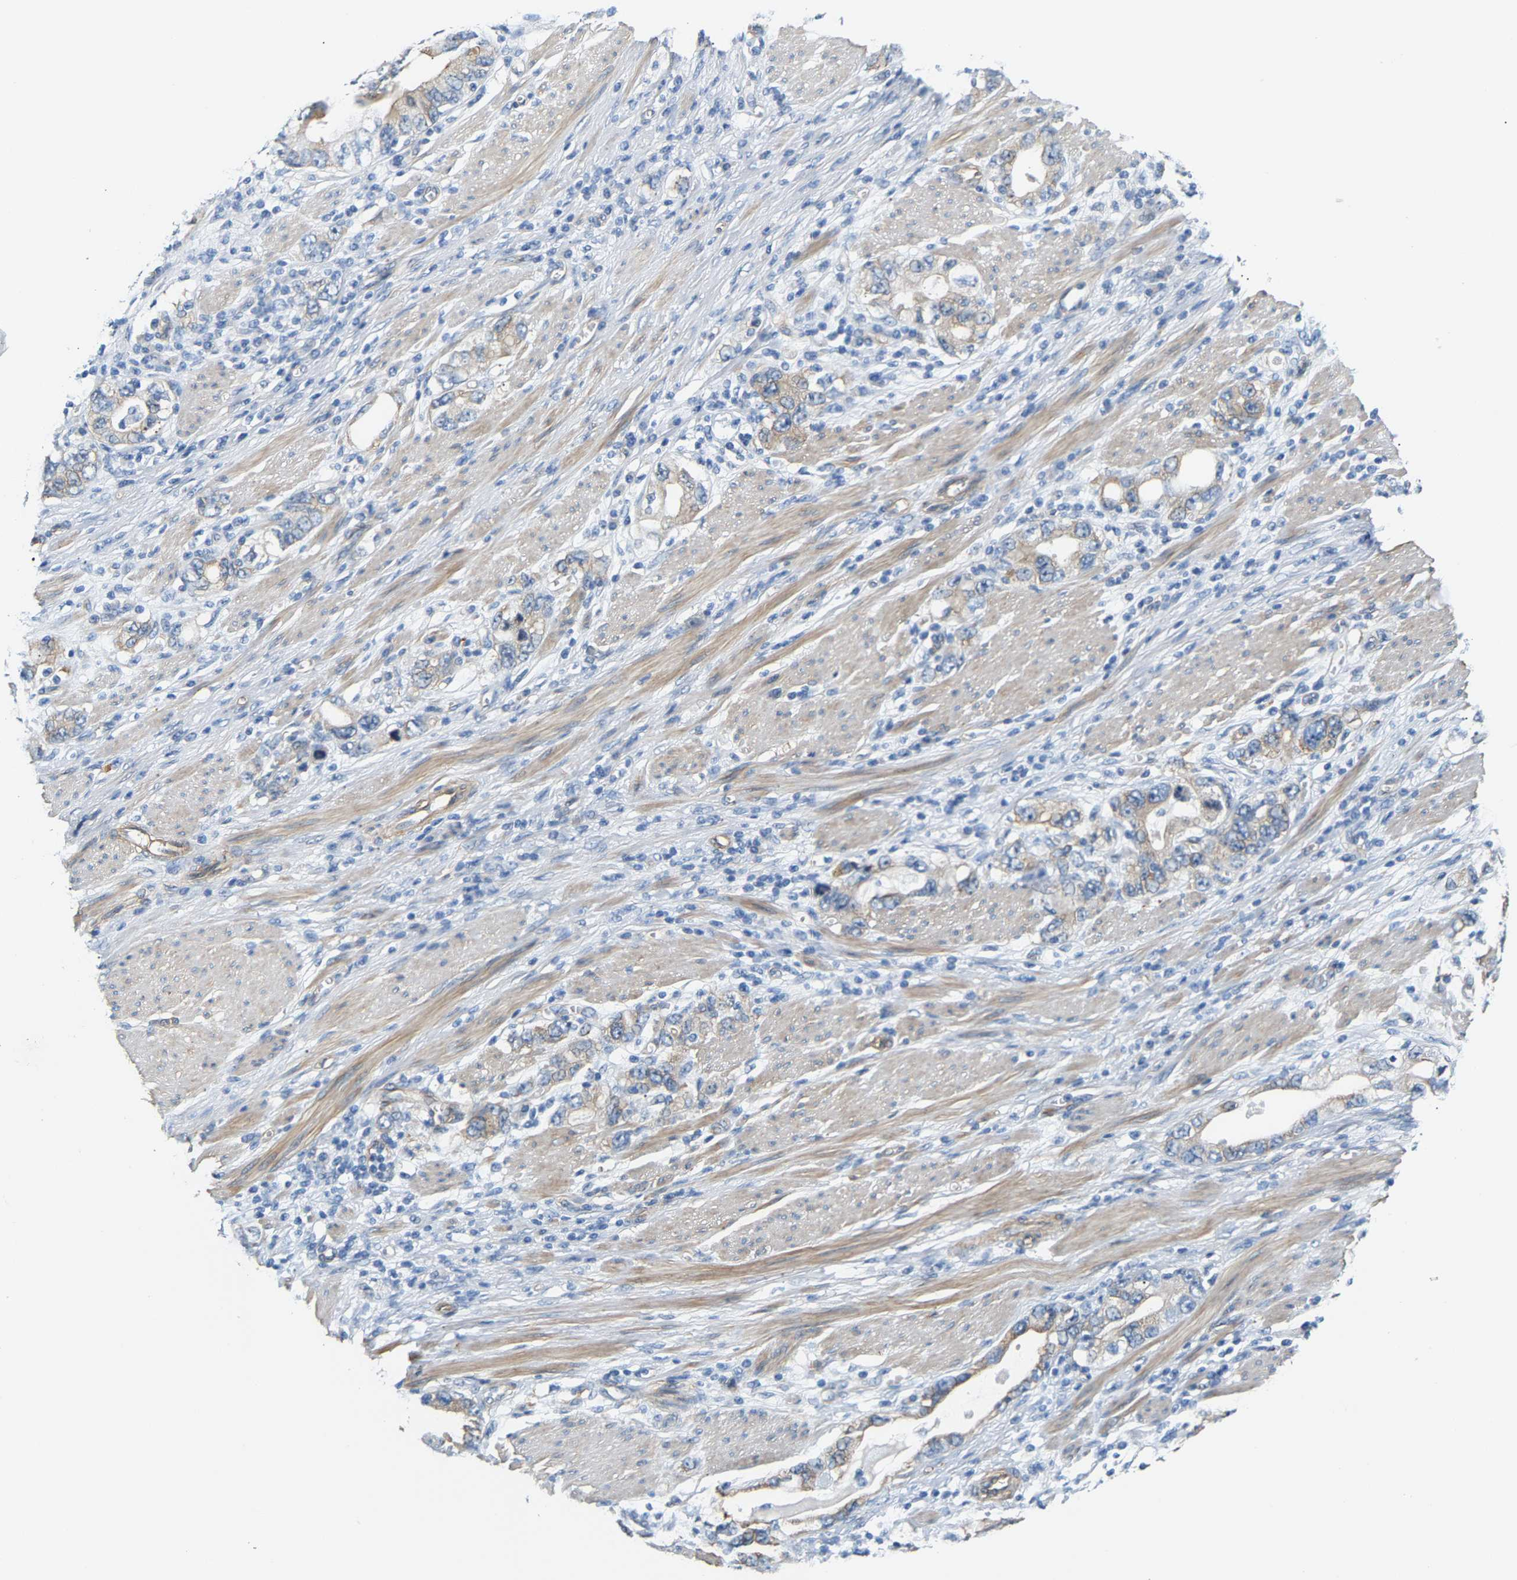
{"staining": {"intensity": "weak", "quantity": "<25%", "location": "cytoplasmic/membranous"}, "tissue": "stomach cancer", "cell_type": "Tumor cells", "image_type": "cancer", "snomed": [{"axis": "morphology", "description": "Adenocarcinoma, NOS"}, {"axis": "topography", "description": "Stomach, lower"}], "caption": "A high-resolution photomicrograph shows immunohistochemistry (IHC) staining of stomach adenocarcinoma, which demonstrates no significant staining in tumor cells.", "gene": "PAWR", "patient": {"sex": "female", "age": 93}}